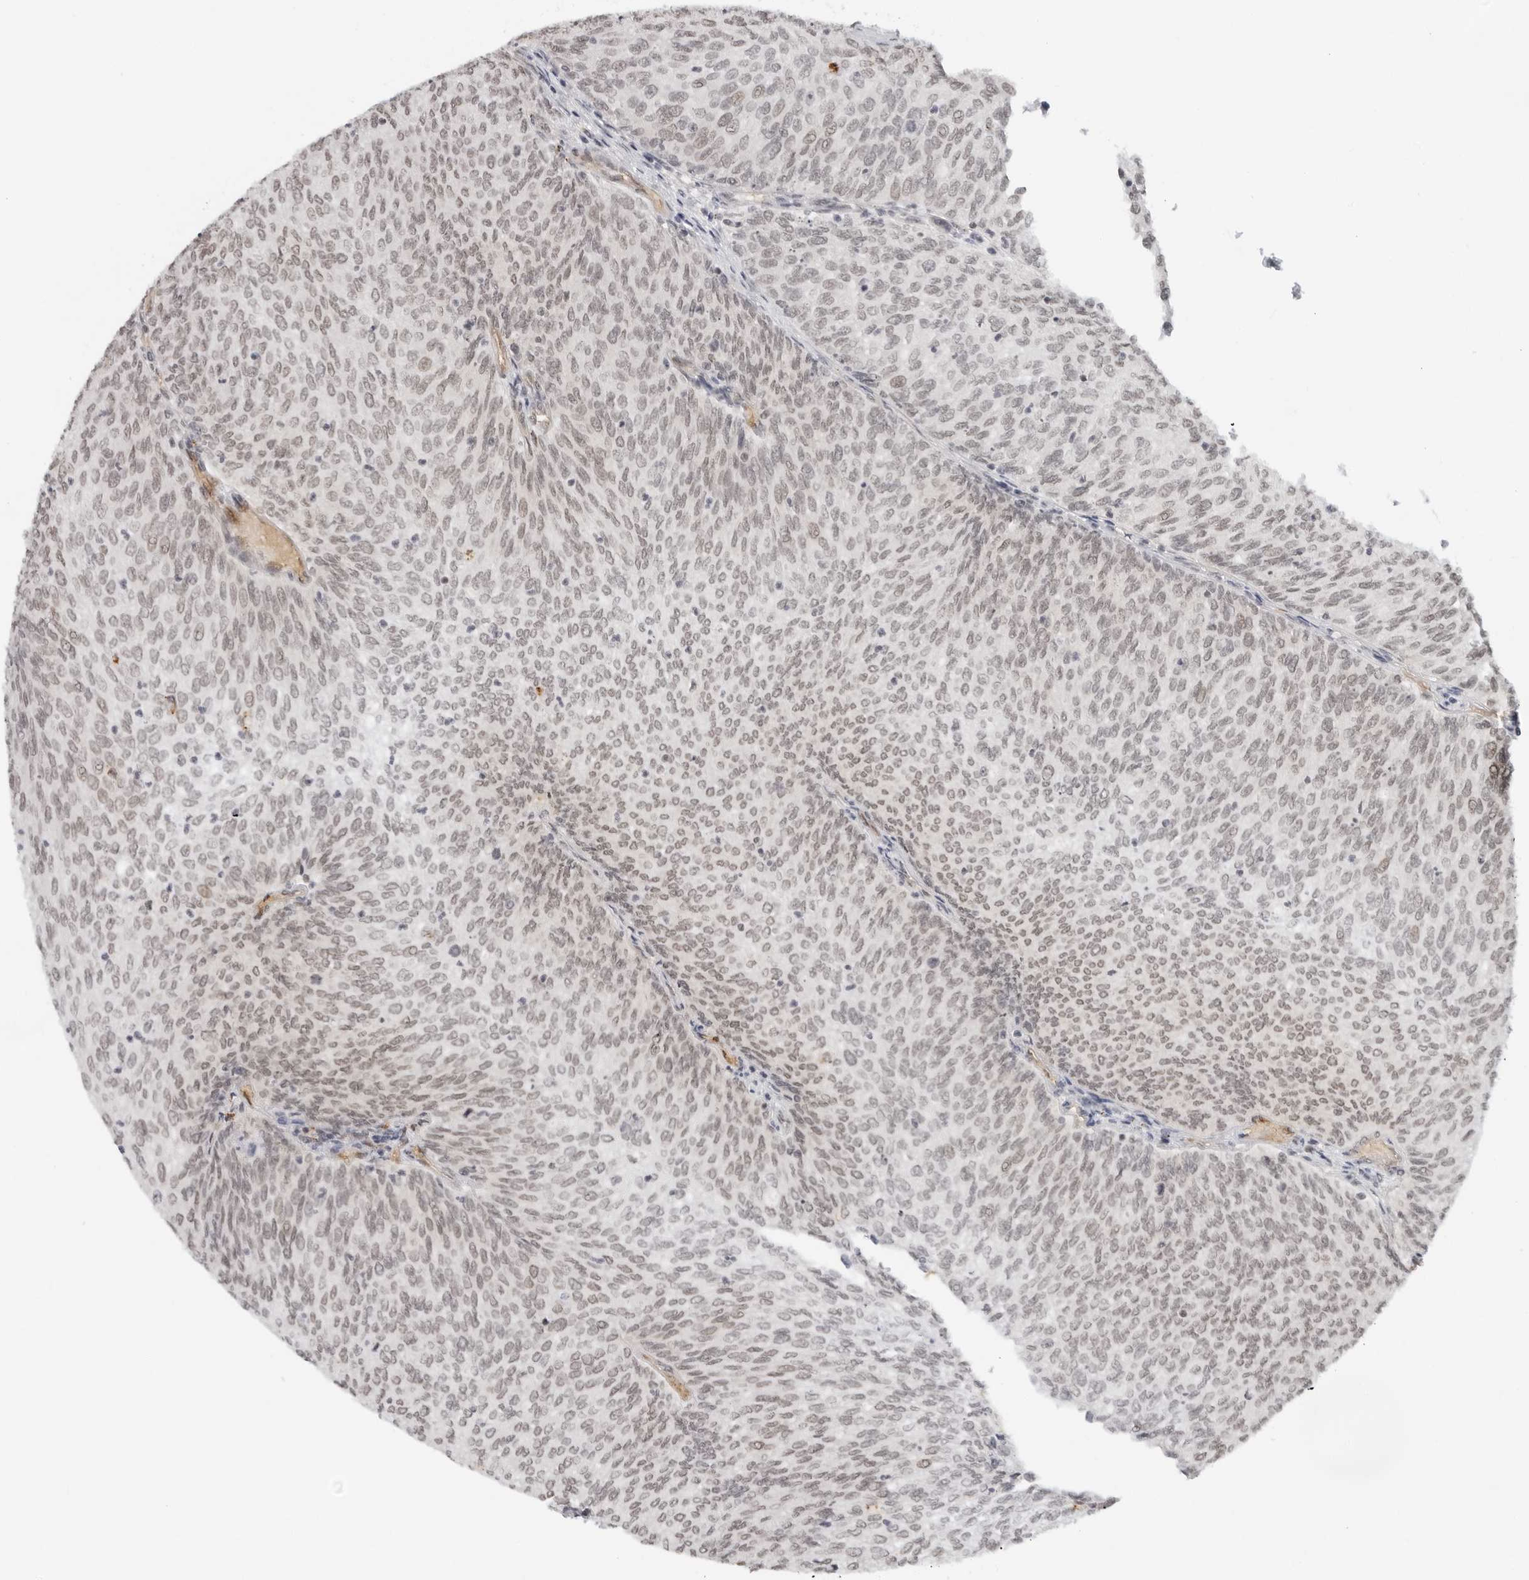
{"staining": {"intensity": "moderate", "quantity": "<25%", "location": "nuclear"}, "tissue": "urothelial cancer", "cell_type": "Tumor cells", "image_type": "cancer", "snomed": [{"axis": "morphology", "description": "Urothelial carcinoma, Low grade"}, {"axis": "topography", "description": "Urinary bladder"}], "caption": "A low amount of moderate nuclear positivity is present in about <25% of tumor cells in urothelial cancer tissue.", "gene": "TOX4", "patient": {"sex": "female", "age": 79}}